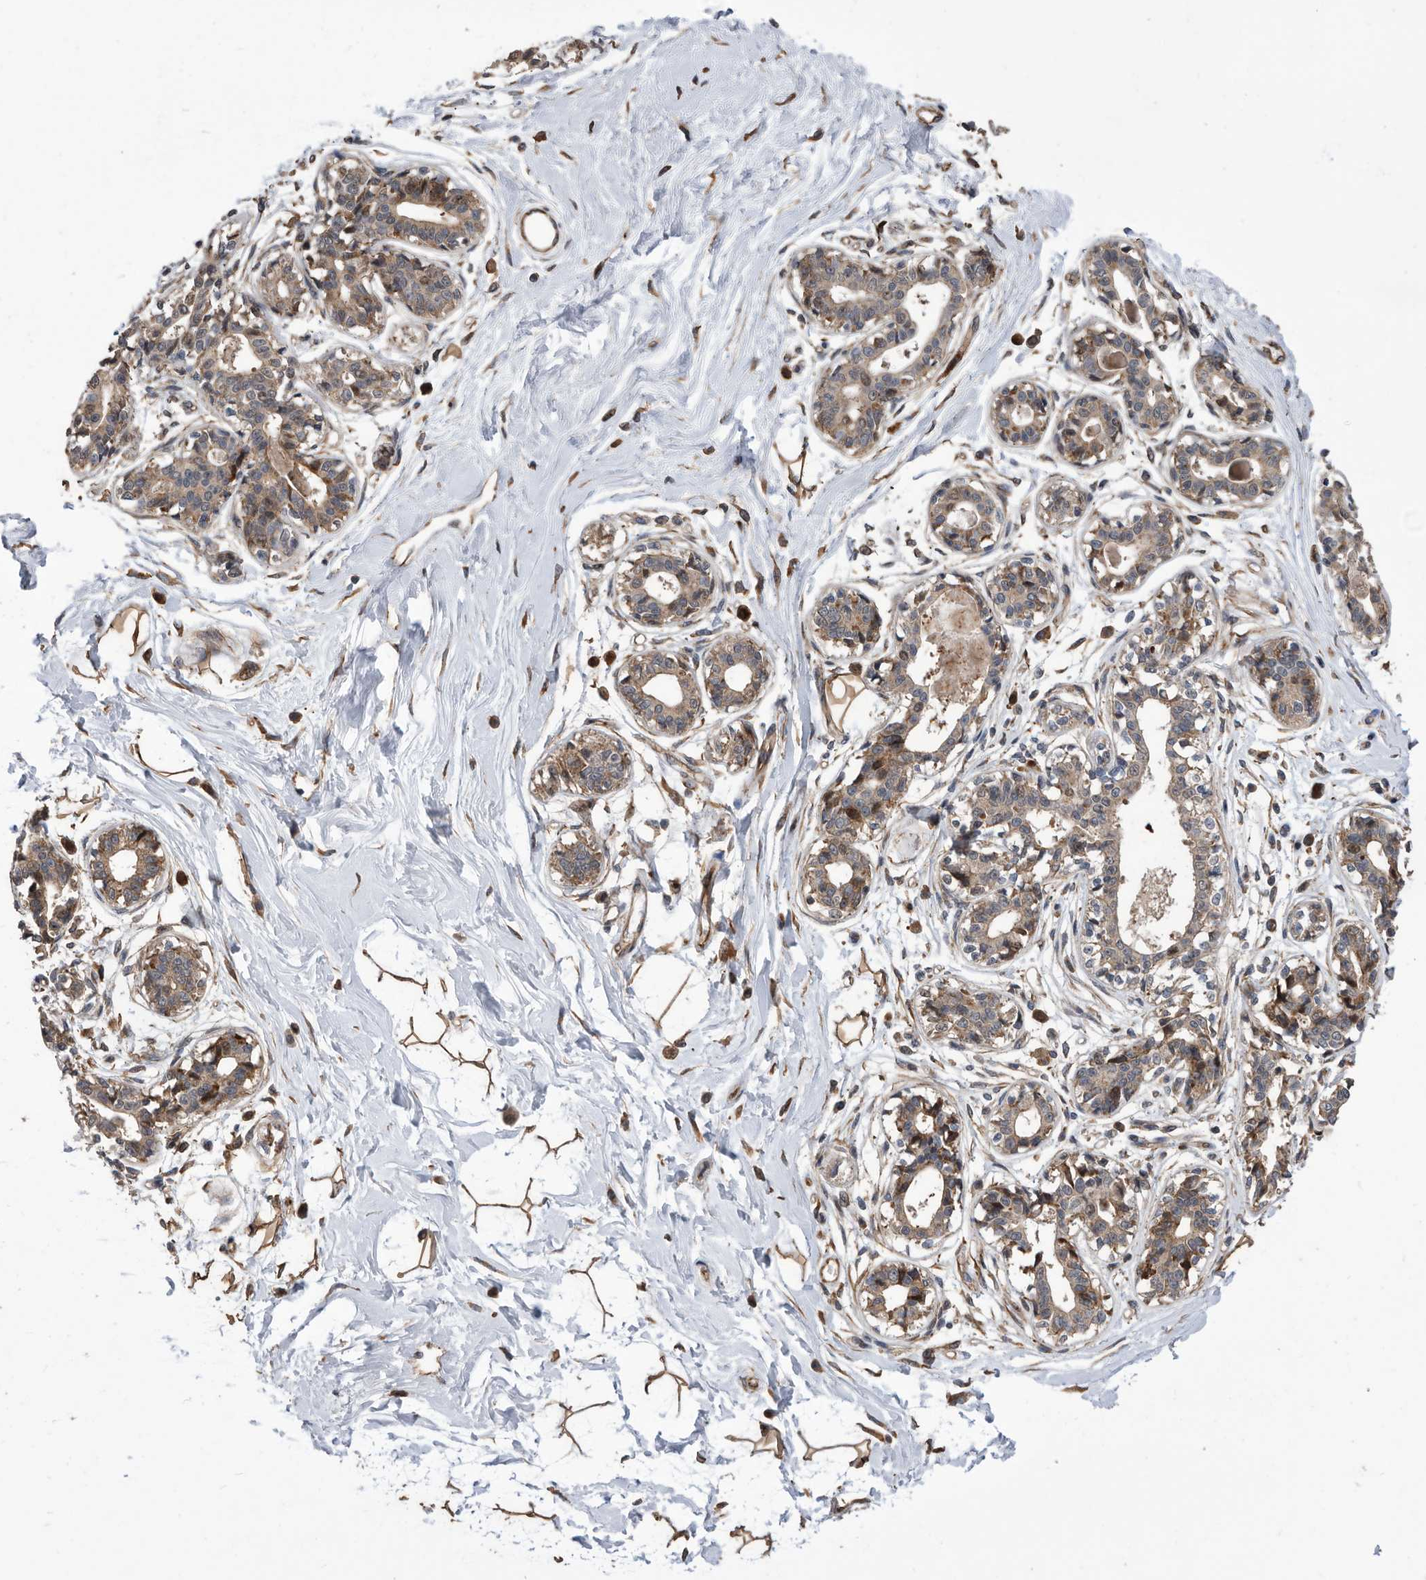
{"staining": {"intensity": "moderate", "quantity": "25%-75%", "location": "cytoplasmic/membranous"}, "tissue": "breast", "cell_type": "Adipocytes", "image_type": "normal", "snomed": [{"axis": "morphology", "description": "Normal tissue, NOS"}, {"axis": "topography", "description": "Breast"}], "caption": "Adipocytes show medium levels of moderate cytoplasmic/membranous expression in approximately 25%-75% of cells in benign breast.", "gene": "SERINC2", "patient": {"sex": "female", "age": 45}}